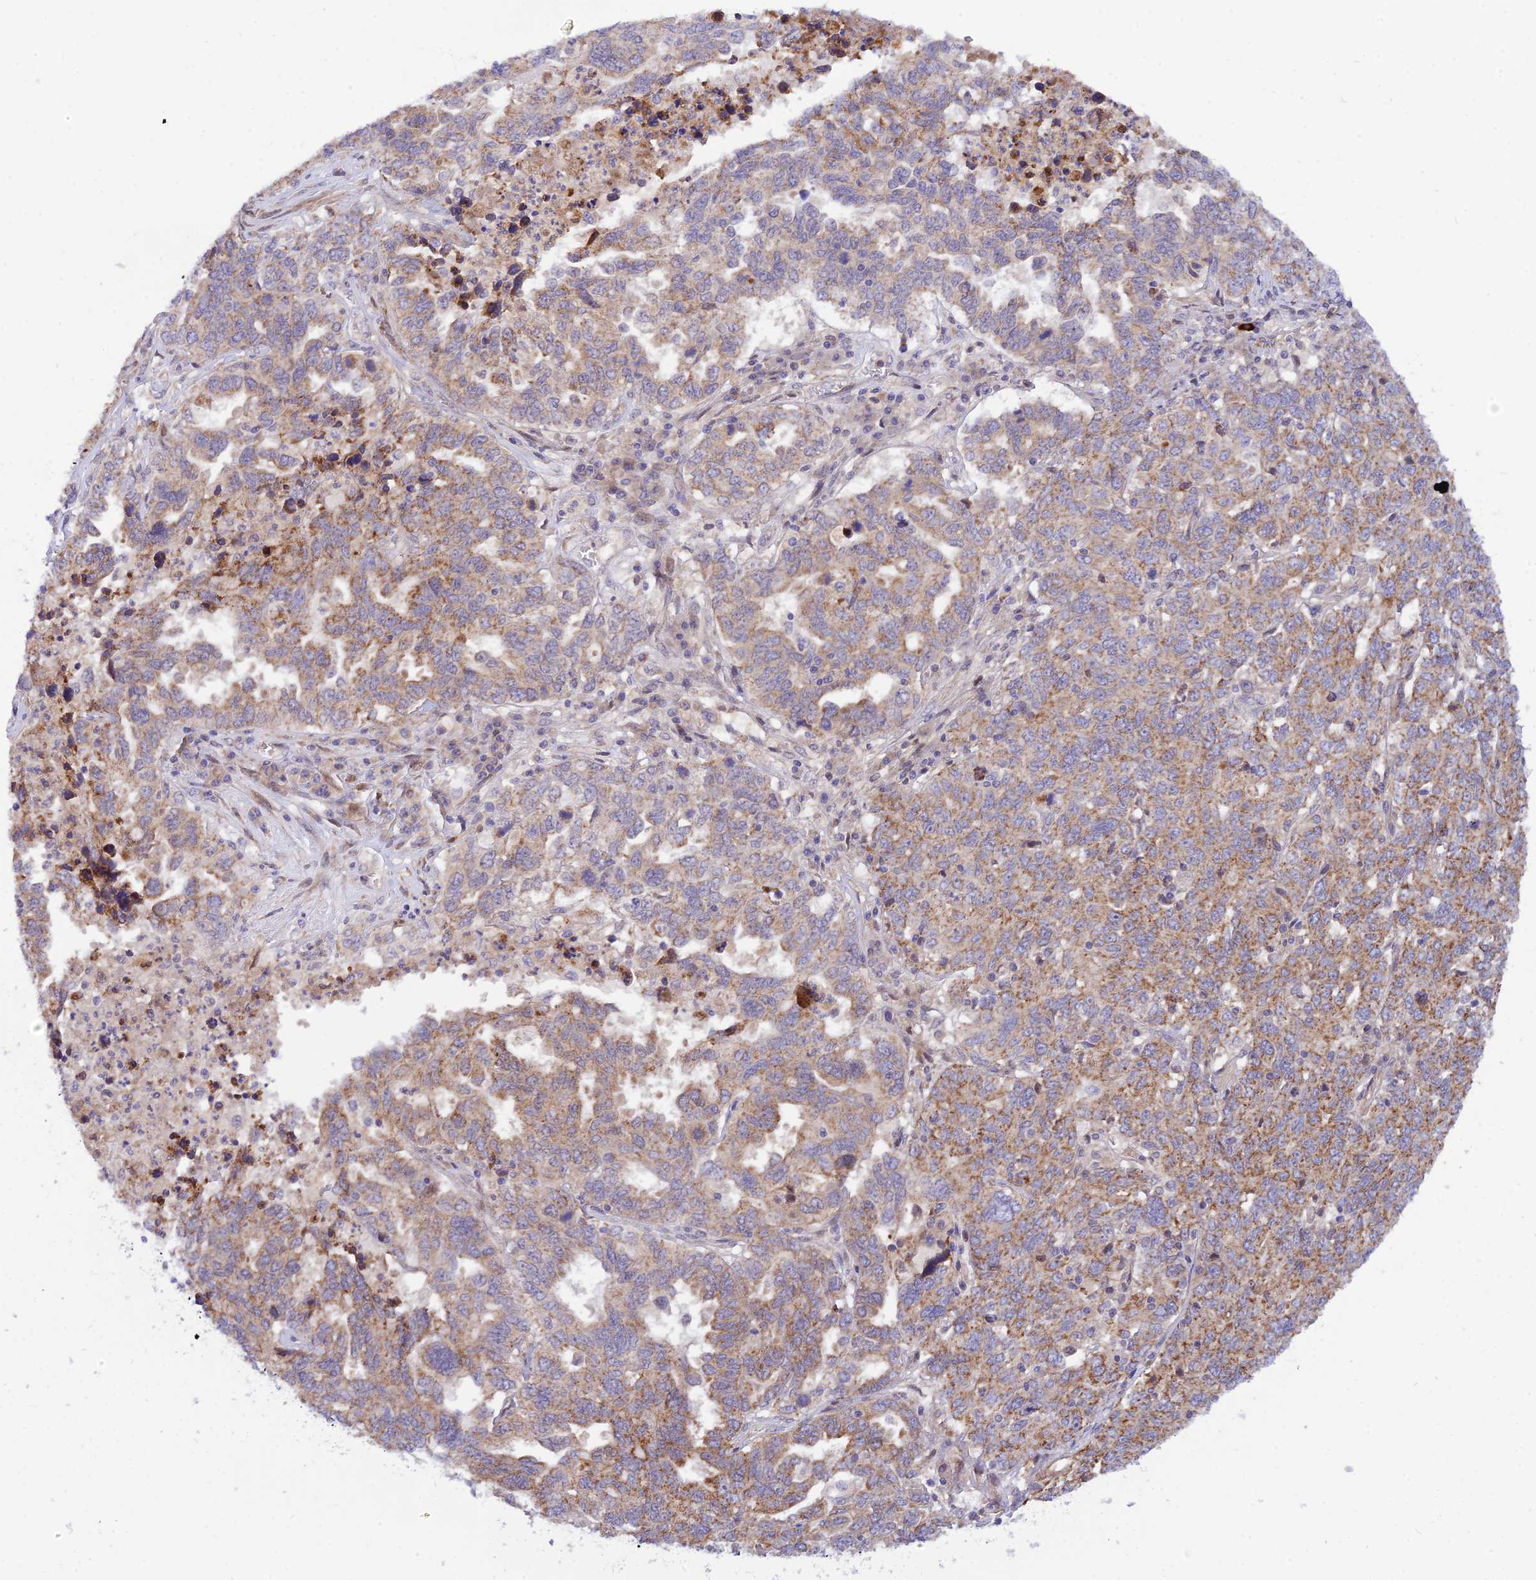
{"staining": {"intensity": "moderate", "quantity": ">75%", "location": "cytoplasmic/membranous"}, "tissue": "ovarian cancer", "cell_type": "Tumor cells", "image_type": "cancer", "snomed": [{"axis": "morphology", "description": "Carcinoma, endometroid"}, {"axis": "topography", "description": "Ovary"}], "caption": "An immunohistochemistry (IHC) image of tumor tissue is shown. Protein staining in brown highlights moderate cytoplasmic/membranous positivity in ovarian cancer within tumor cells.", "gene": "TRIM43B", "patient": {"sex": "female", "age": 62}}